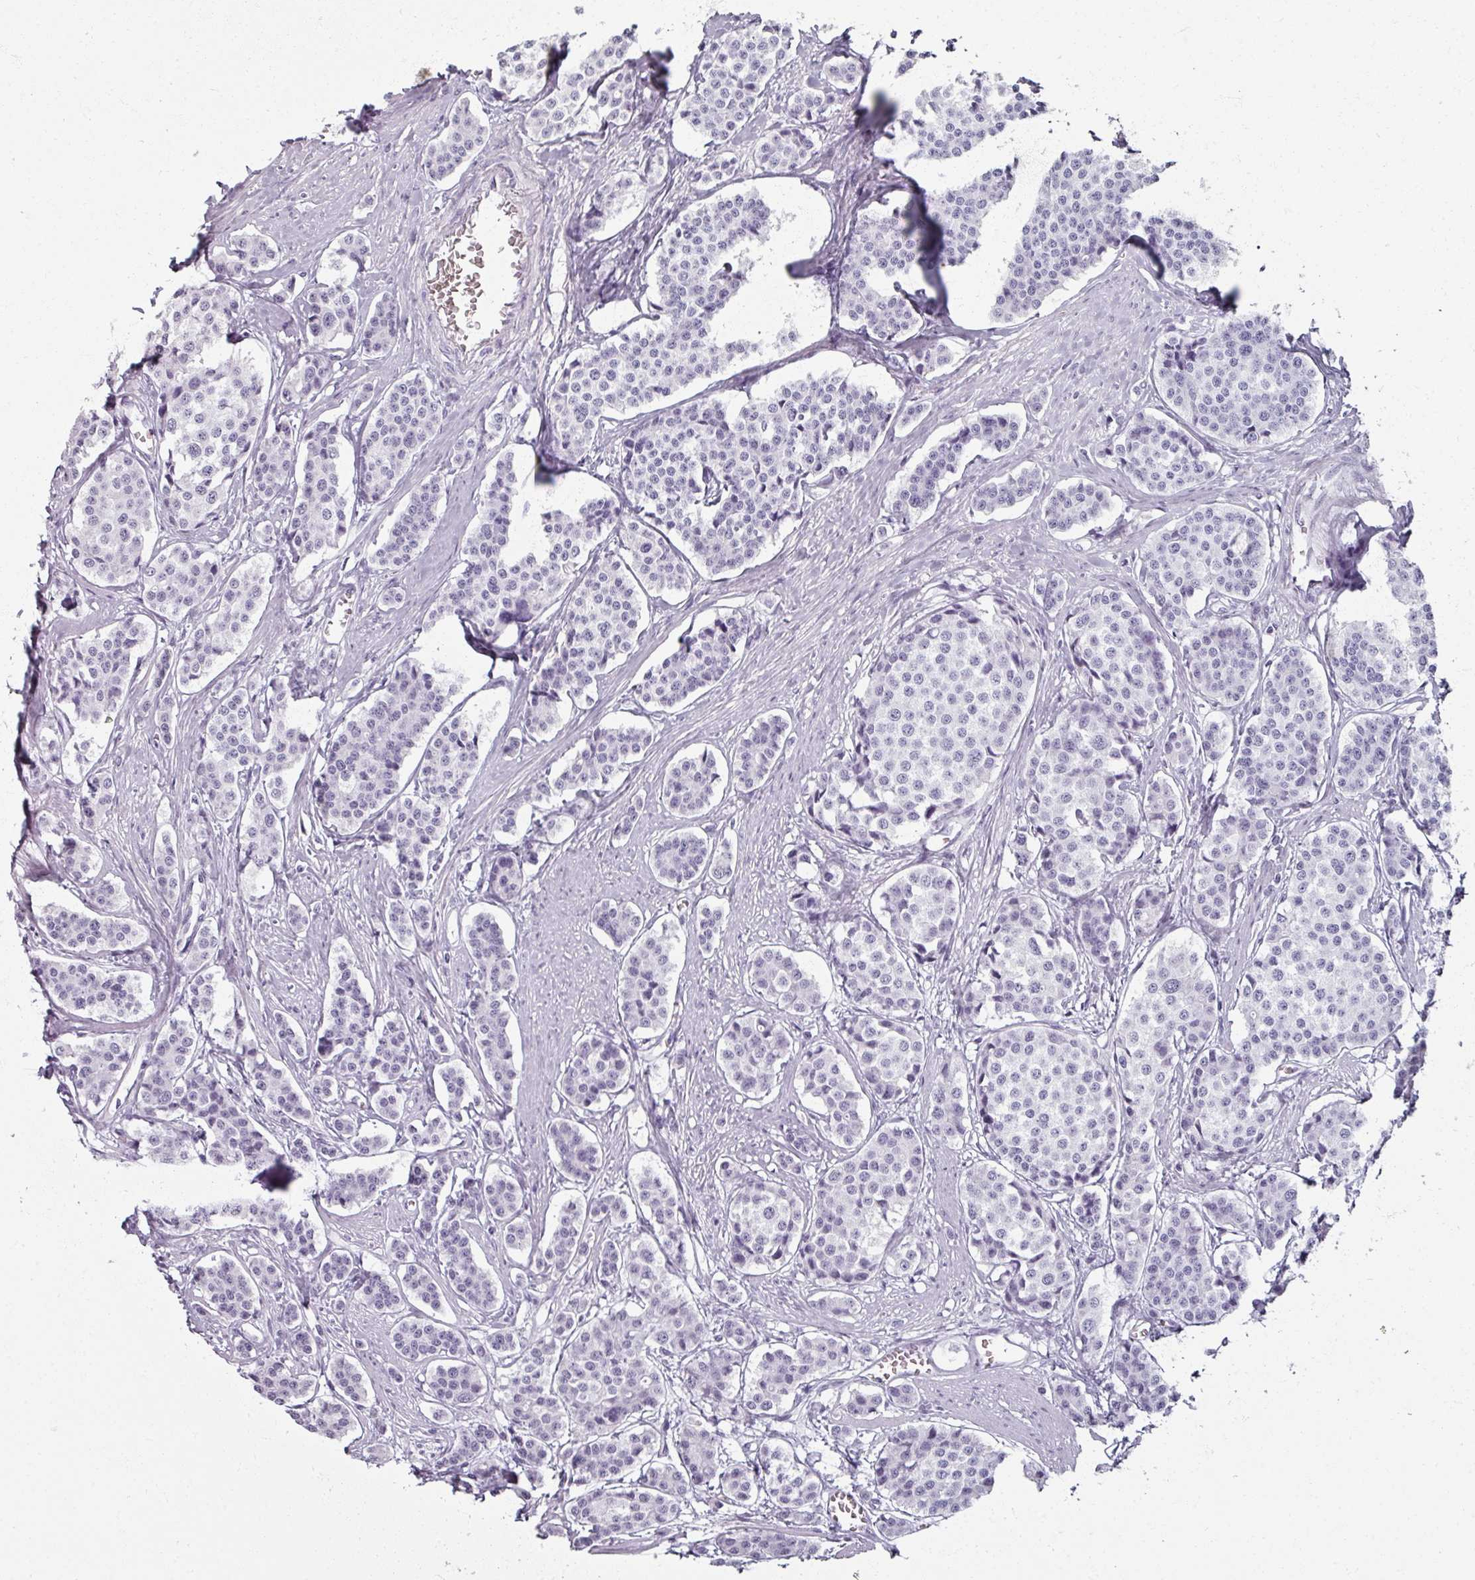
{"staining": {"intensity": "negative", "quantity": "none", "location": "none"}, "tissue": "carcinoid", "cell_type": "Tumor cells", "image_type": "cancer", "snomed": [{"axis": "morphology", "description": "Carcinoid, malignant, NOS"}, {"axis": "topography", "description": "Small intestine"}], "caption": "This is a histopathology image of IHC staining of carcinoid (malignant), which shows no staining in tumor cells.", "gene": "REG3G", "patient": {"sex": "male", "age": 60}}